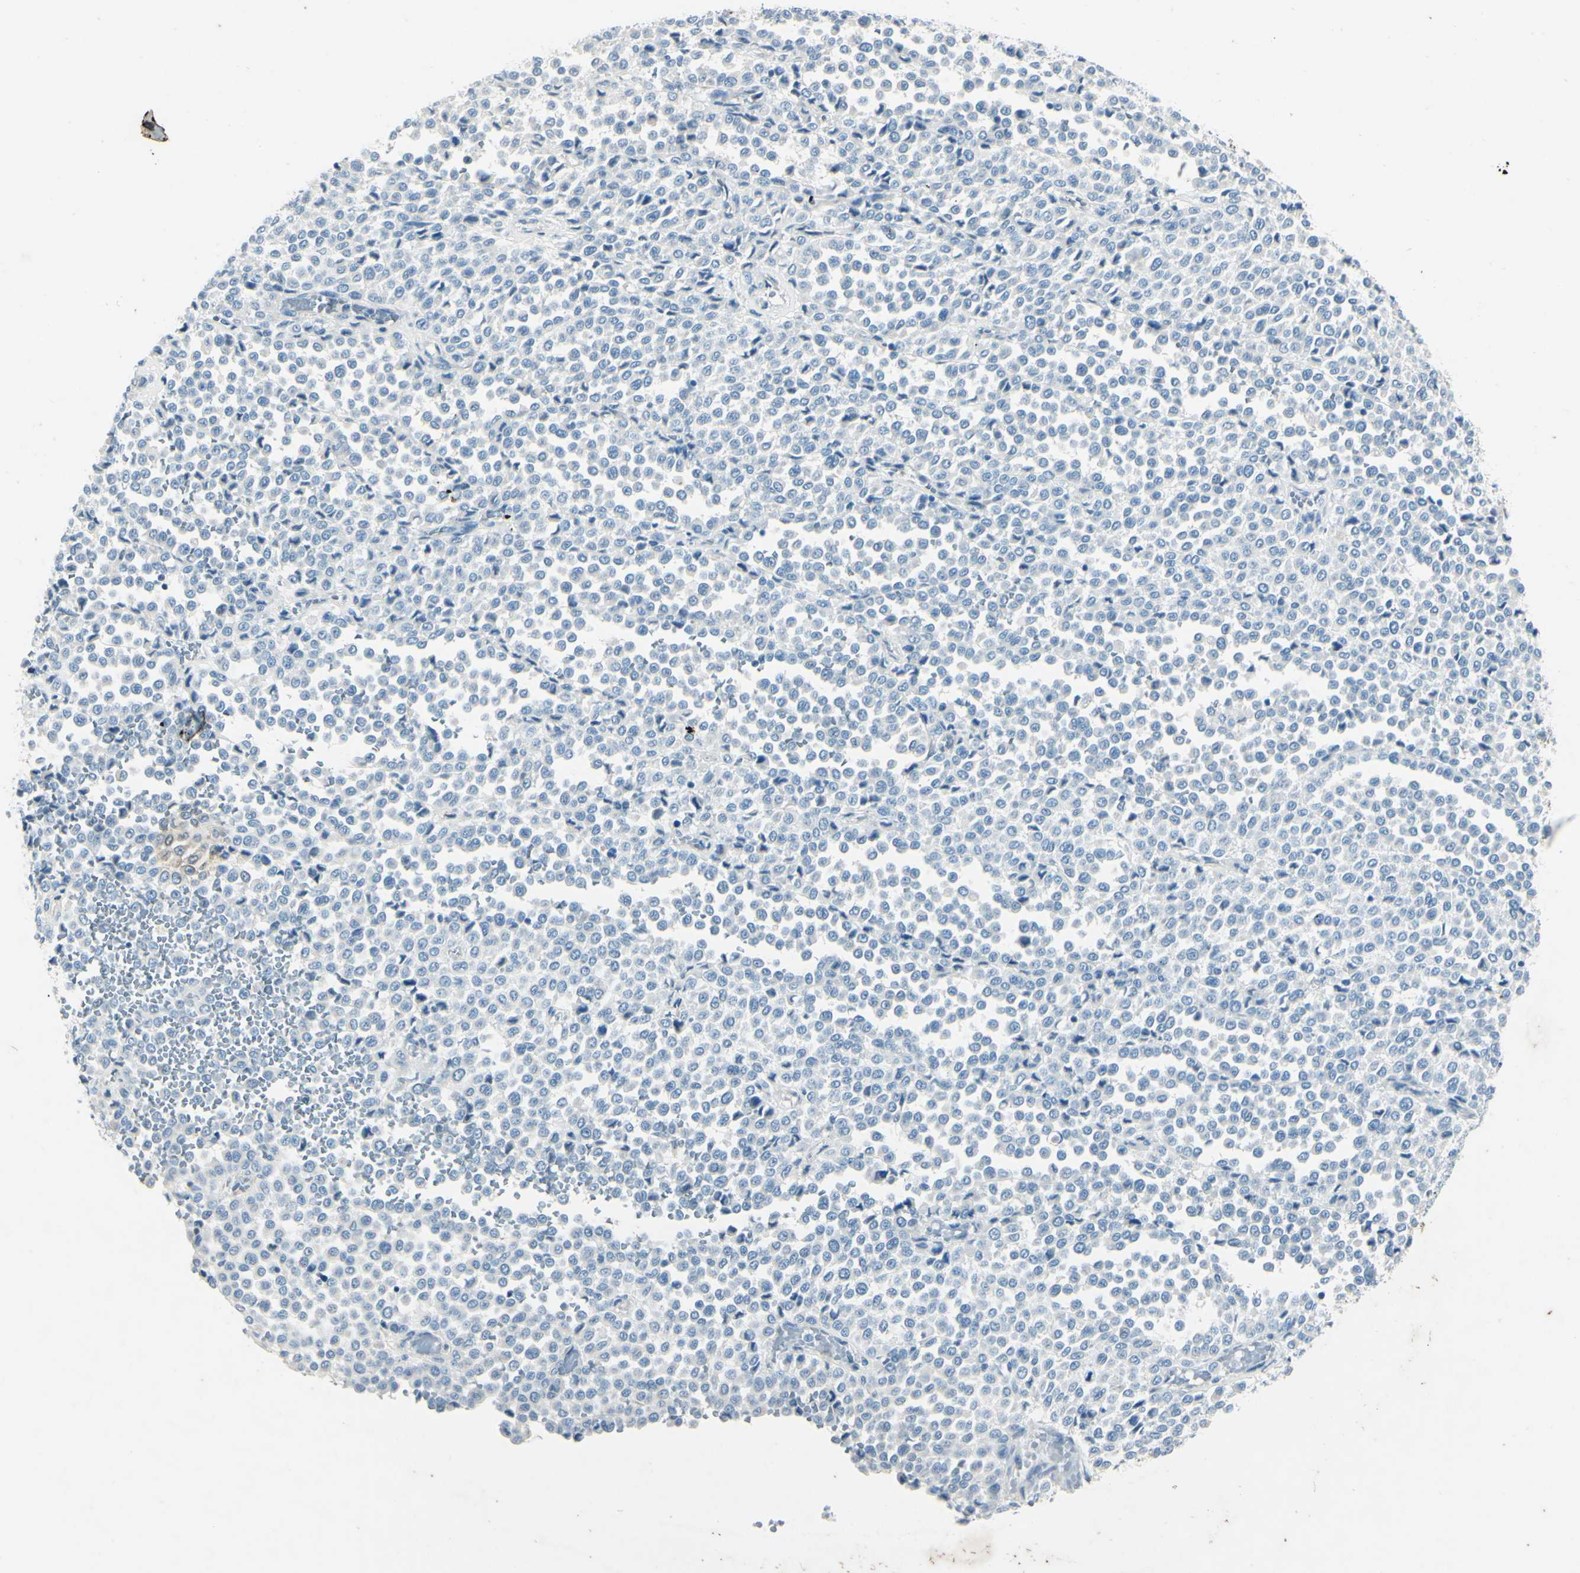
{"staining": {"intensity": "negative", "quantity": "none", "location": "none"}, "tissue": "melanoma", "cell_type": "Tumor cells", "image_type": "cancer", "snomed": [{"axis": "morphology", "description": "Malignant melanoma, Metastatic site"}, {"axis": "topography", "description": "Pancreas"}], "caption": "A high-resolution histopathology image shows immunohistochemistry (IHC) staining of malignant melanoma (metastatic site), which exhibits no significant staining in tumor cells.", "gene": "SNAP91", "patient": {"sex": "female", "age": 30}}